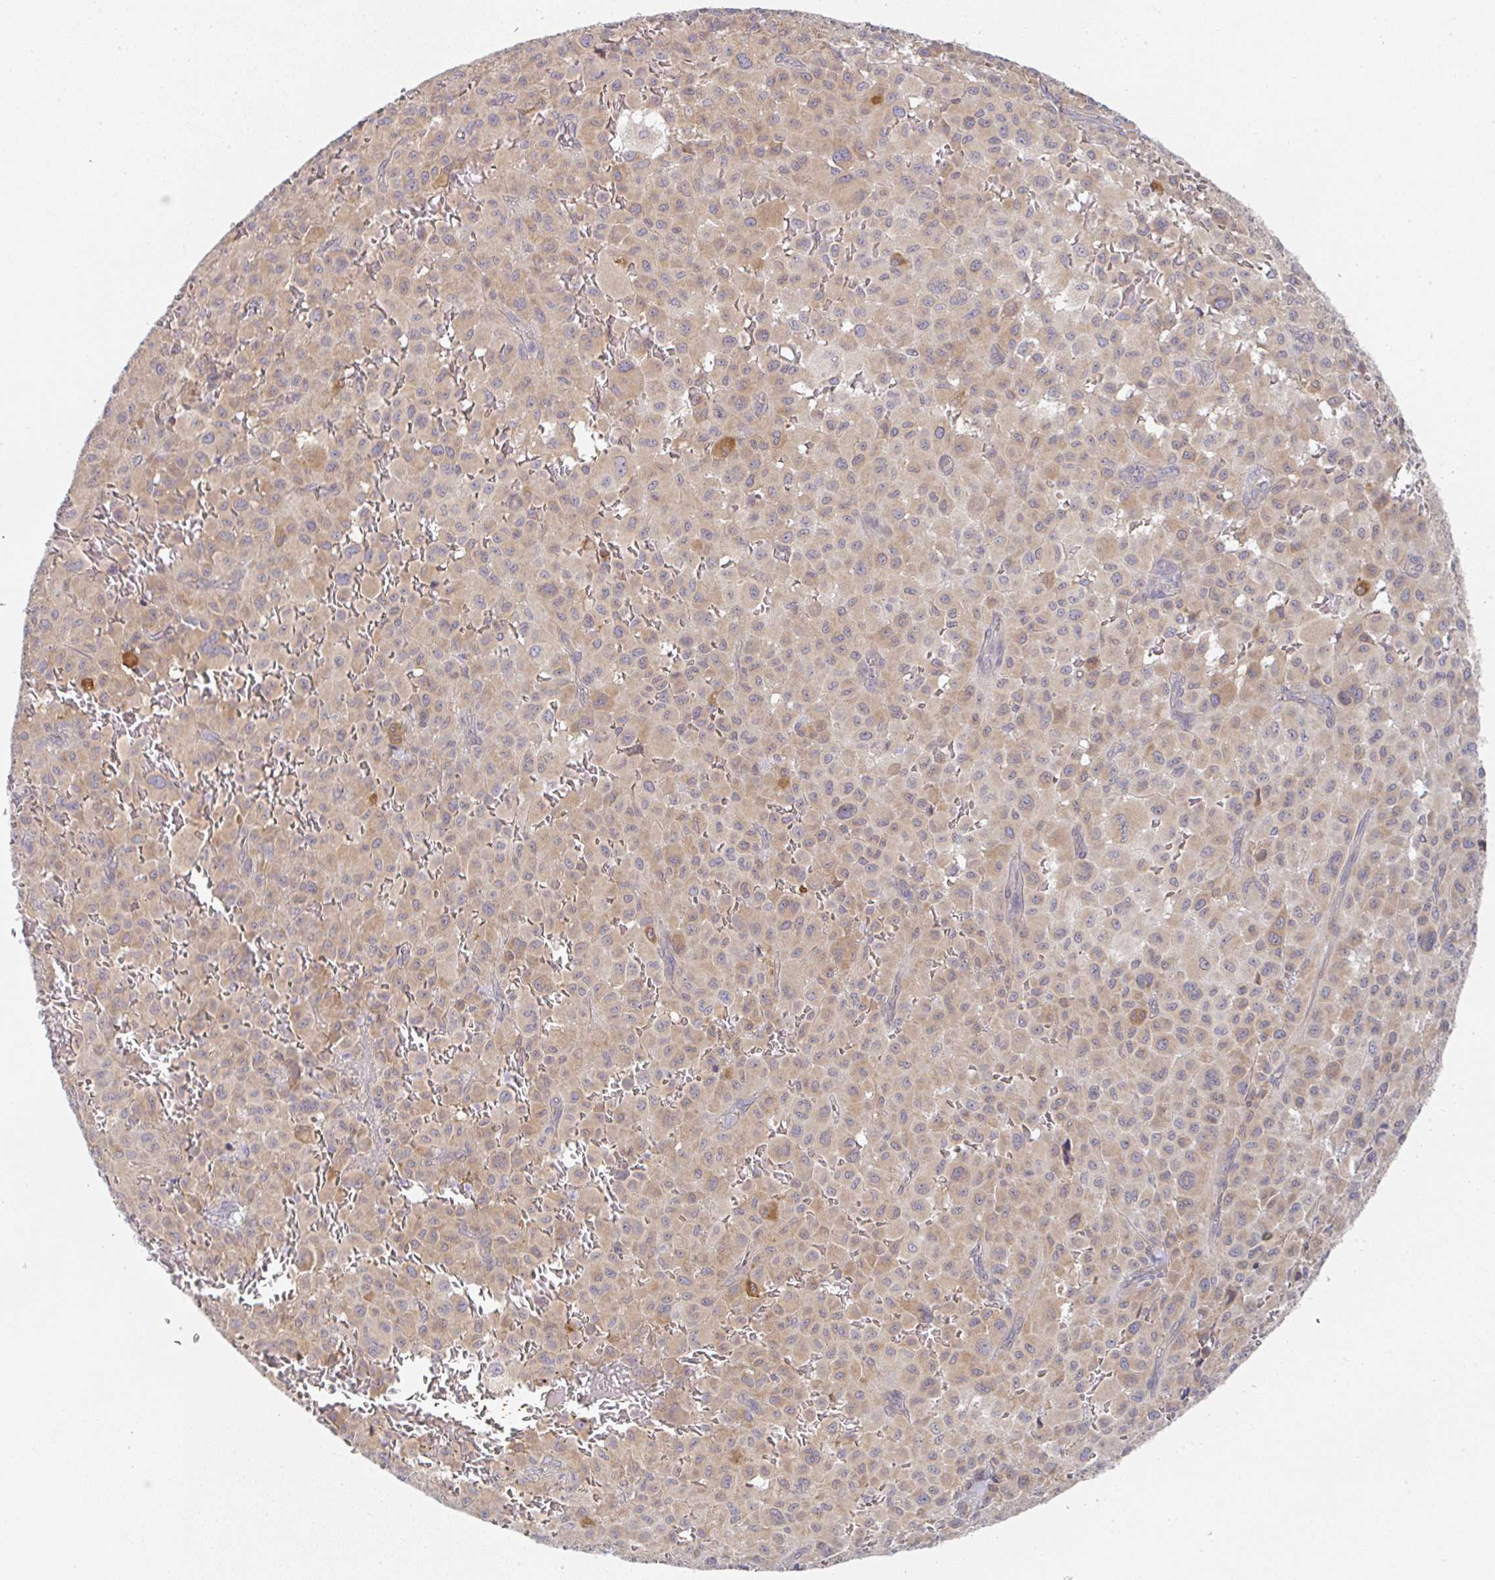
{"staining": {"intensity": "moderate", "quantity": ">75%", "location": "cytoplasmic/membranous"}, "tissue": "melanoma", "cell_type": "Tumor cells", "image_type": "cancer", "snomed": [{"axis": "morphology", "description": "Malignant melanoma, NOS"}, {"axis": "topography", "description": "Skin"}], "caption": "Immunohistochemical staining of human melanoma exhibits medium levels of moderate cytoplasmic/membranous protein expression in approximately >75% of tumor cells.", "gene": "DERL2", "patient": {"sex": "female", "age": 74}}